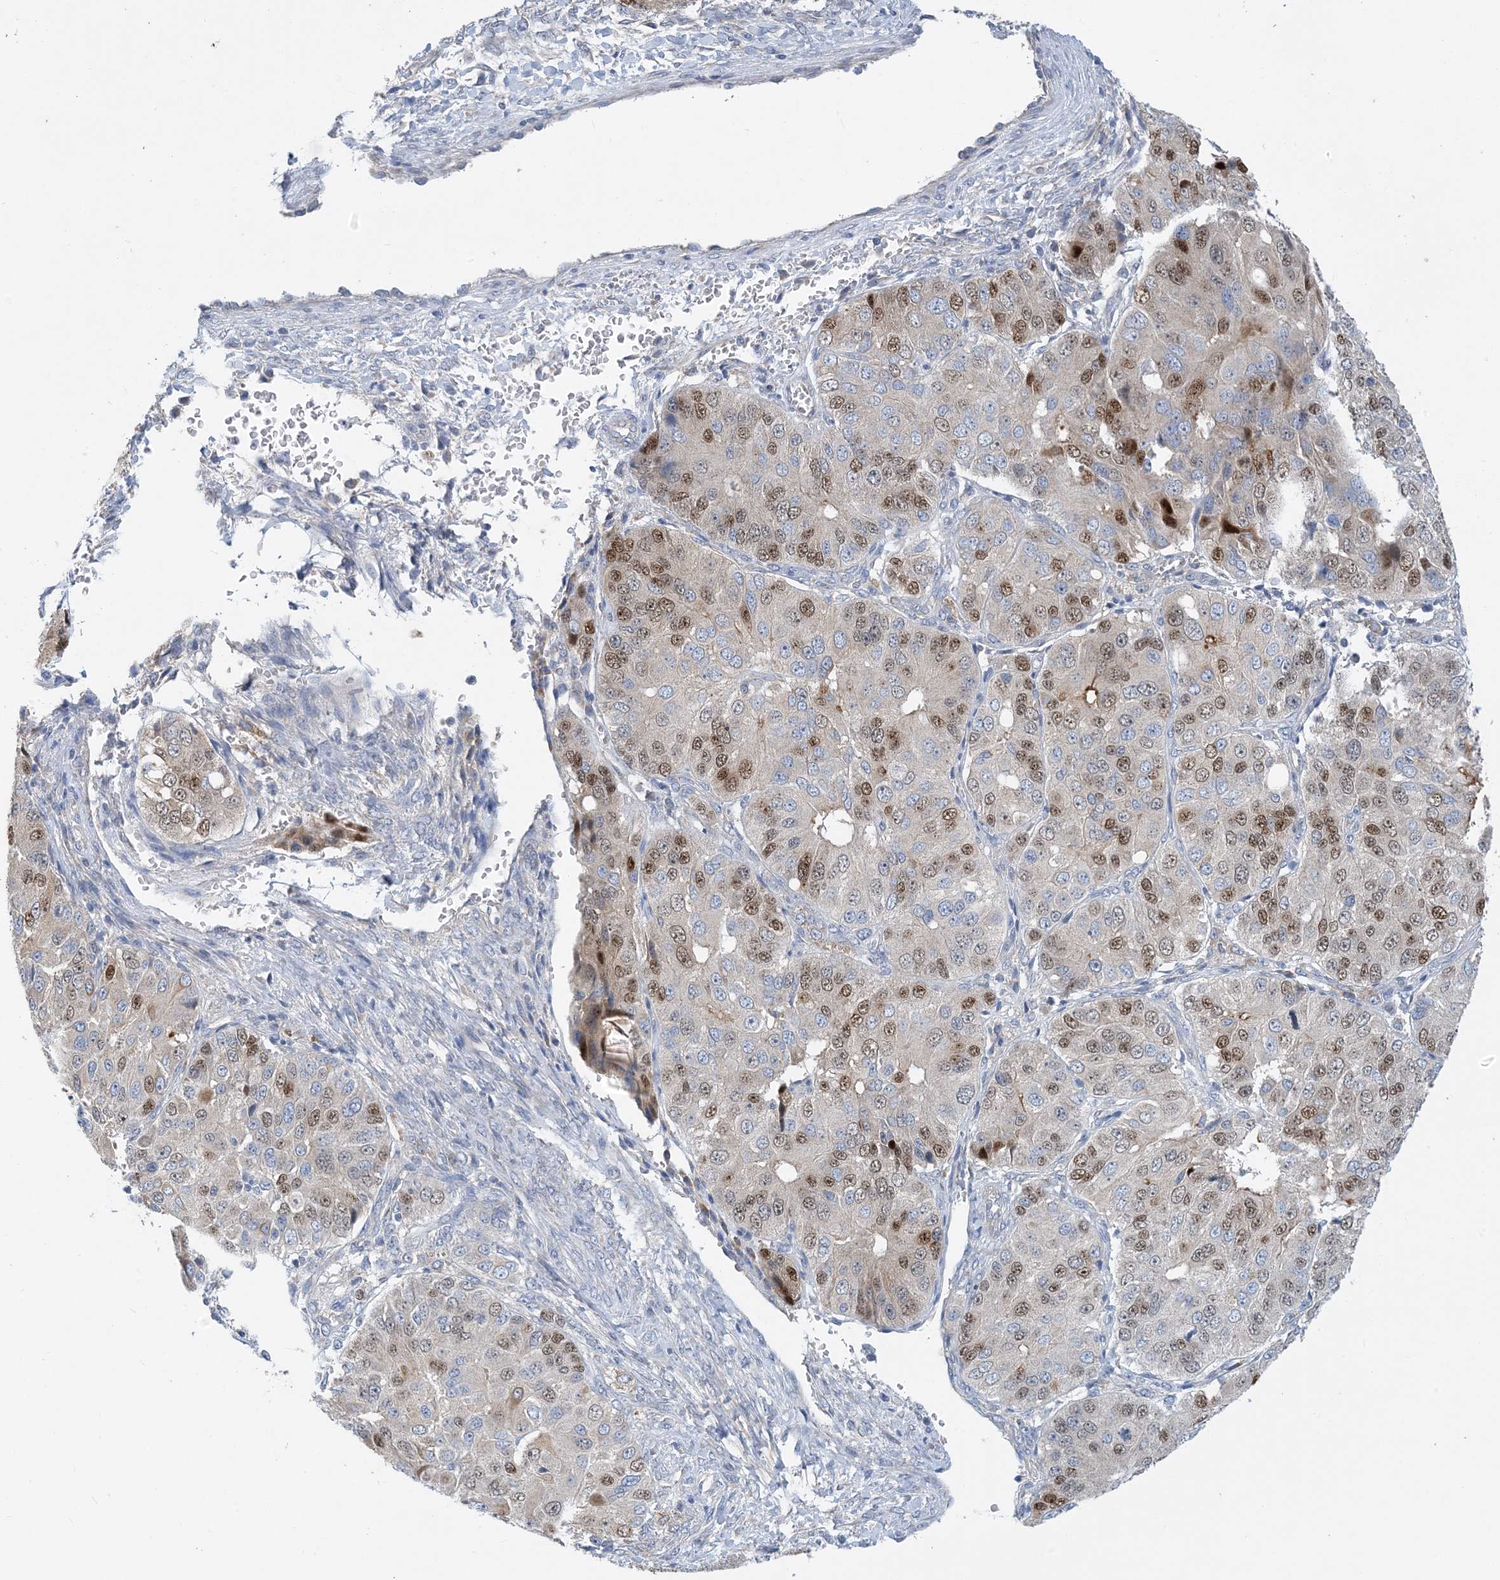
{"staining": {"intensity": "moderate", "quantity": "25%-75%", "location": "nuclear"}, "tissue": "ovarian cancer", "cell_type": "Tumor cells", "image_type": "cancer", "snomed": [{"axis": "morphology", "description": "Carcinoma, endometroid"}, {"axis": "topography", "description": "Ovary"}], "caption": "Immunohistochemical staining of human ovarian cancer displays medium levels of moderate nuclear staining in approximately 25%-75% of tumor cells.", "gene": "ZCCHC18", "patient": {"sex": "female", "age": 51}}